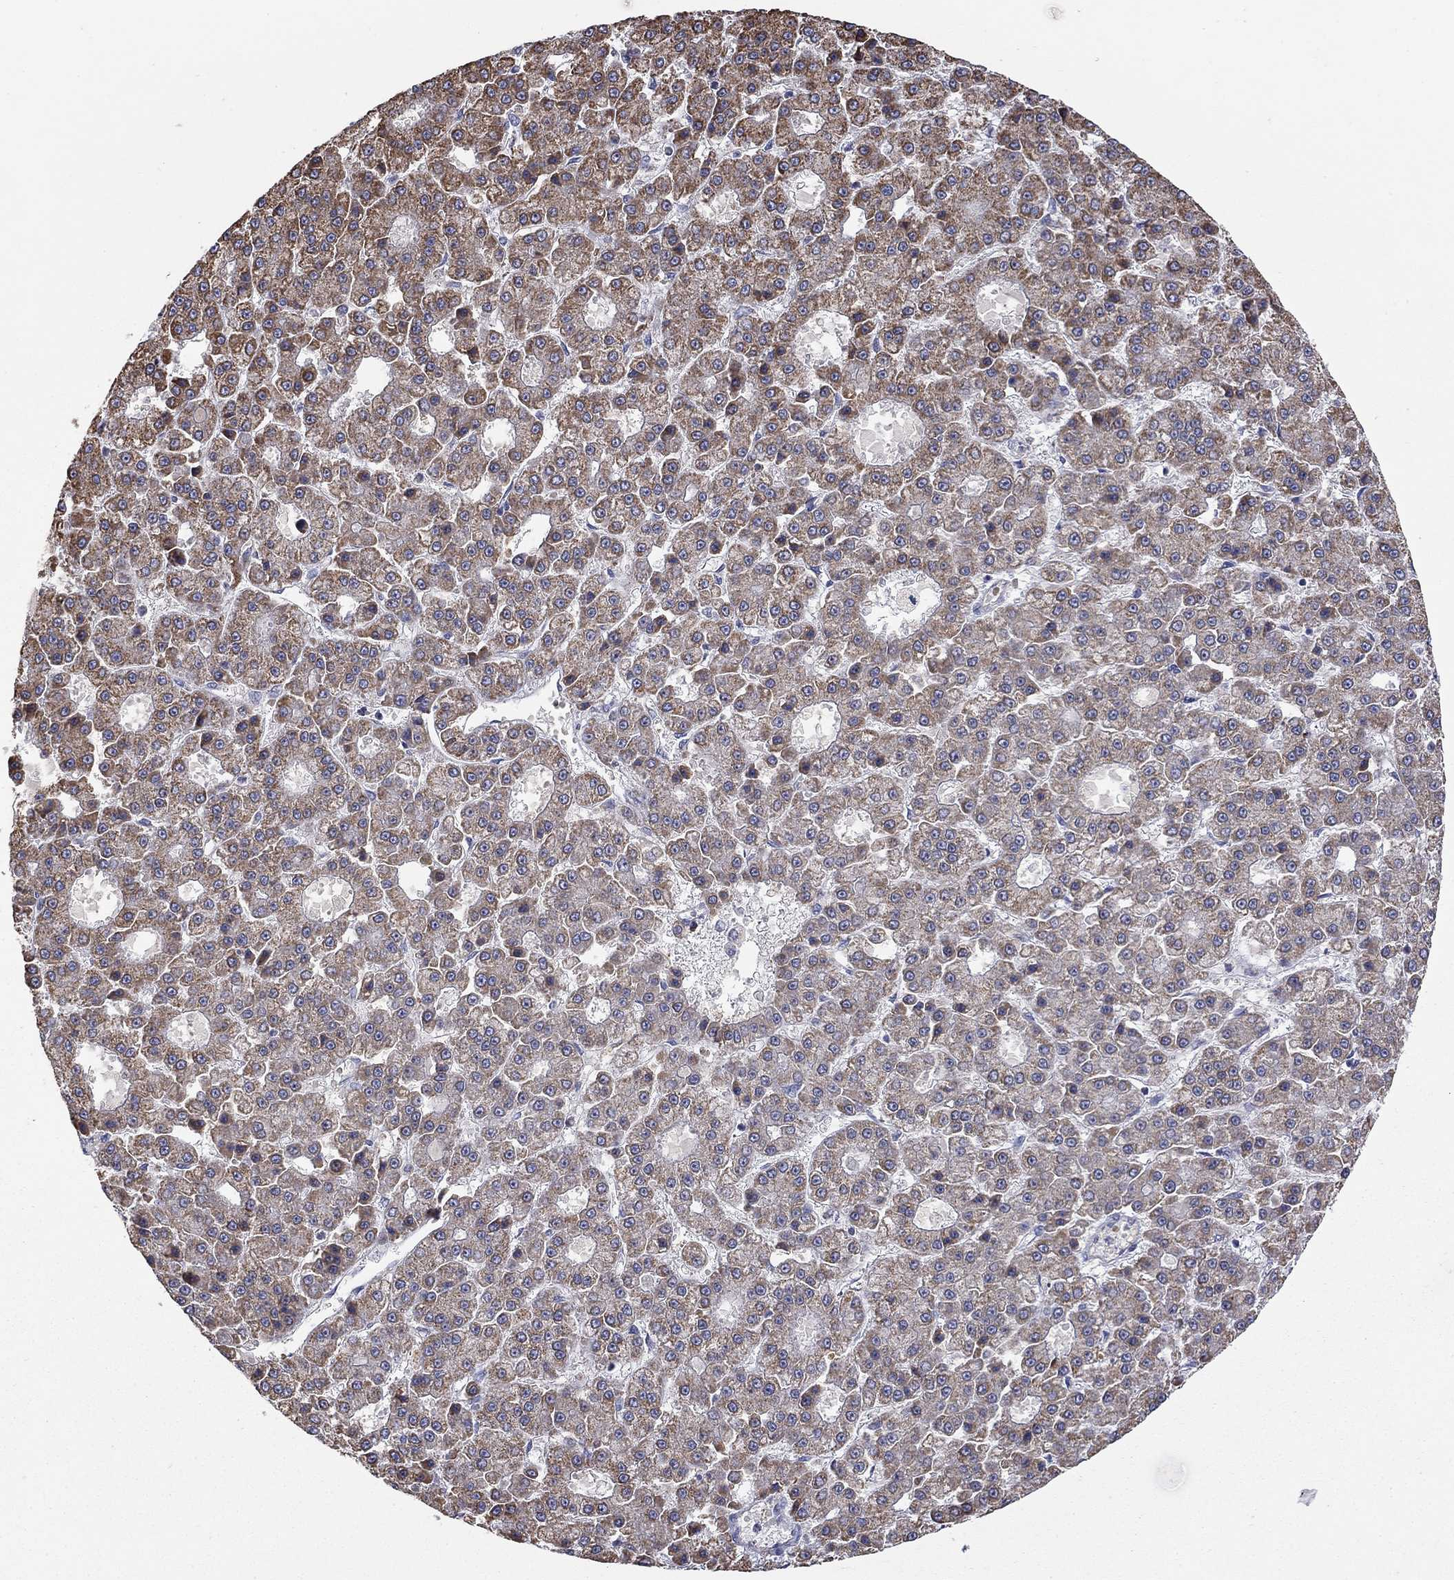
{"staining": {"intensity": "moderate", "quantity": "<25%", "location": "cytoplasmic/membranous"}, "tissue": "liver cancer", "cell_type": "Tumor cells", "image_type": "cancer", "snomed": [{"axis": "morphology", "description": "Carcinoma, Hepatocellular, NOS"}, {"axis": "topography", "description": "Liver"}], "caption": "Protein analysis of liver cancer tissue exhibits moderate cytoplasmic/membranous staining in about <25% of tumor cells. (DAB (3,3'-diaminobenzidine) = brown stain, brightfield microscopy at high magnification).", "gene": "HPS5", "patient": {"sex": "male", "age": 70}}